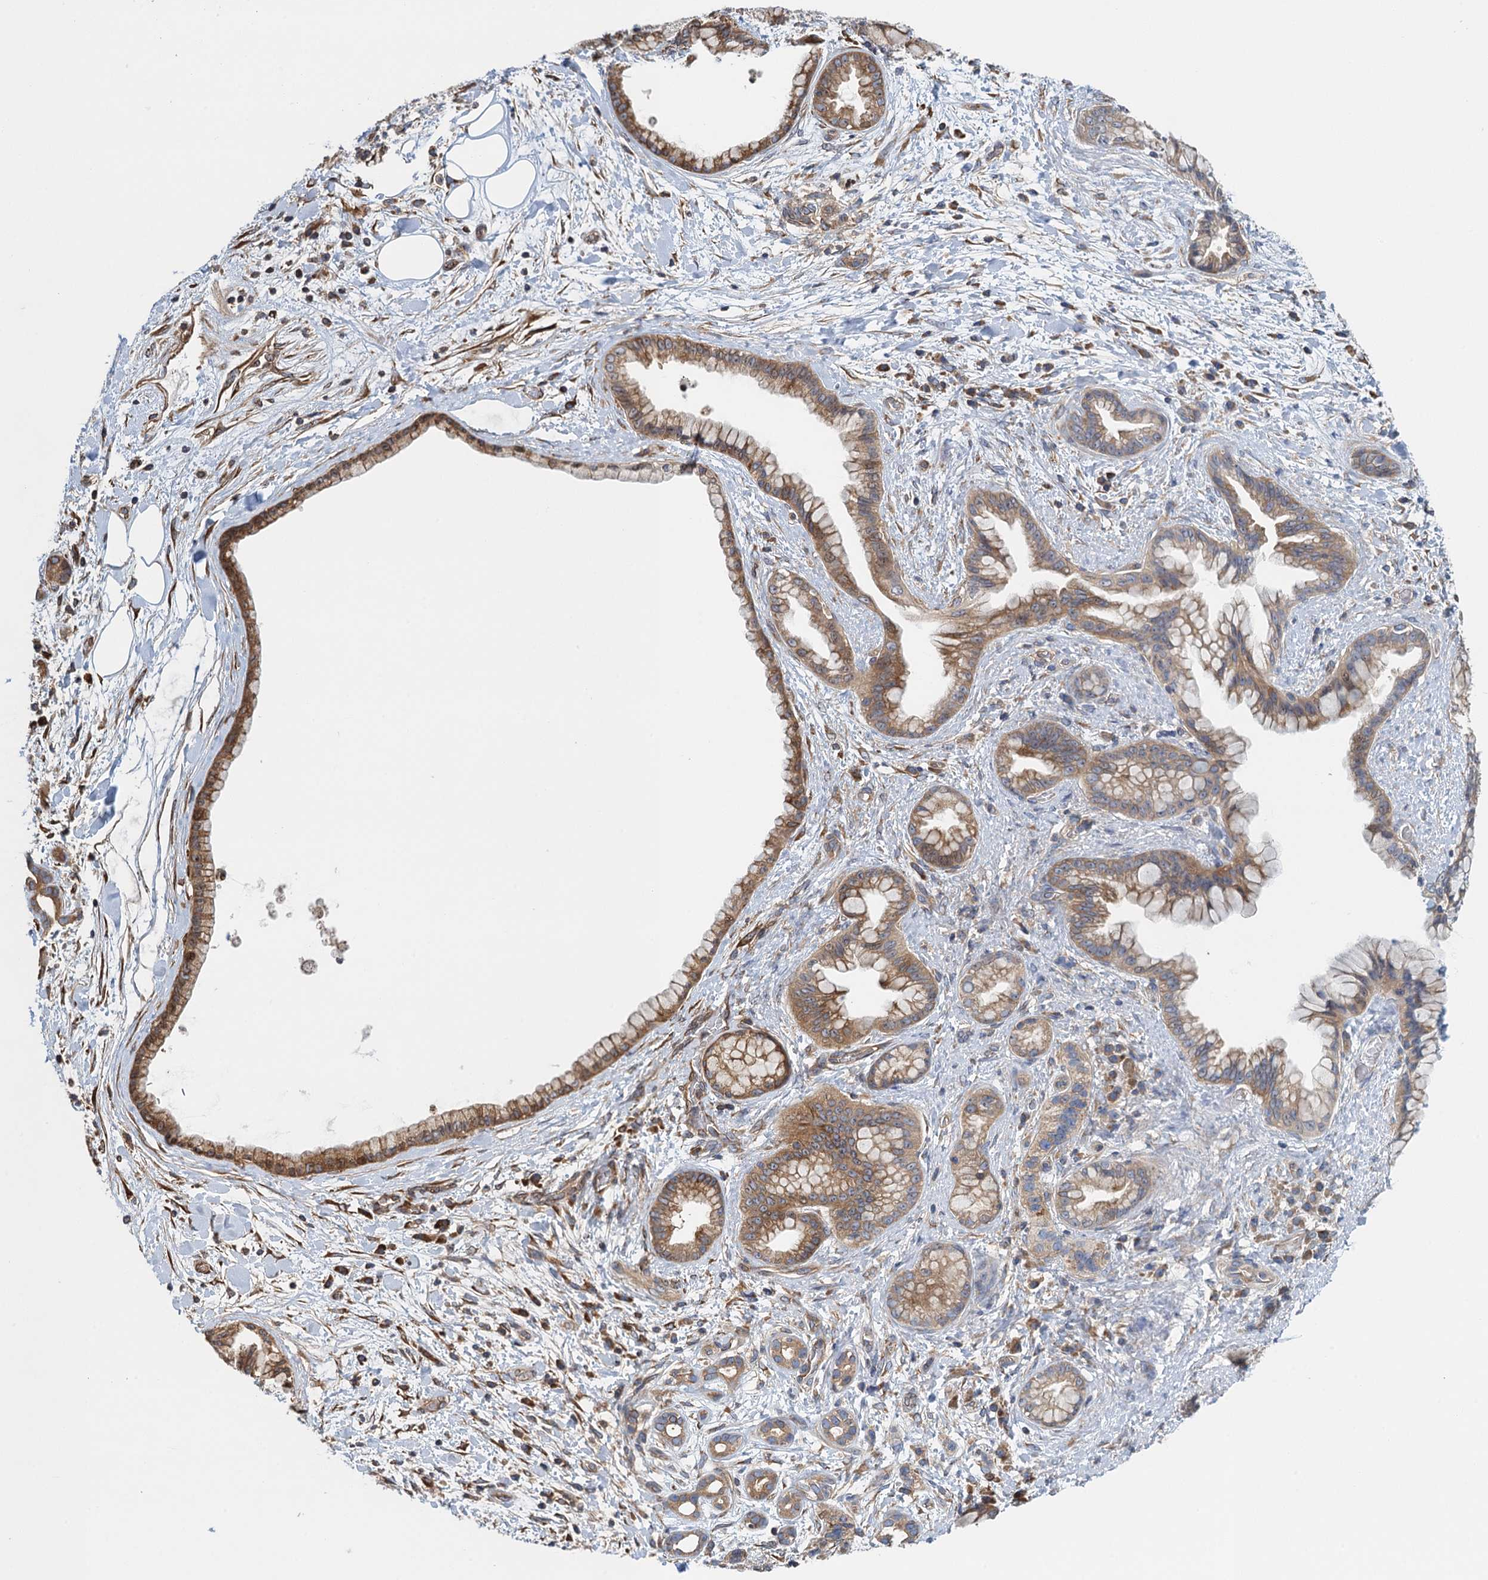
{"staining": {"intensity": "moderate", "quantity": "25%-75%", "location": "cytoplasmic/membranous"}, "tissue": "pancreatic cancer", "cell_type": "Tumor cells", "image_type": "cancer", "snomed": [{"axis": "morphology", "description": "Adenocarcinoma, NOS"}, {"axis": "topography", "description": "Pancreas"}], "caption": "Immunohistochemical staining of human adenocarcinoma (pancreatic) reveals medium levels of moderate cytoplasmic/membranous staining in about 25%-75% of tumor cells.", "gene": "MDM1", "patient": {"sex": "female", "age": 78}}